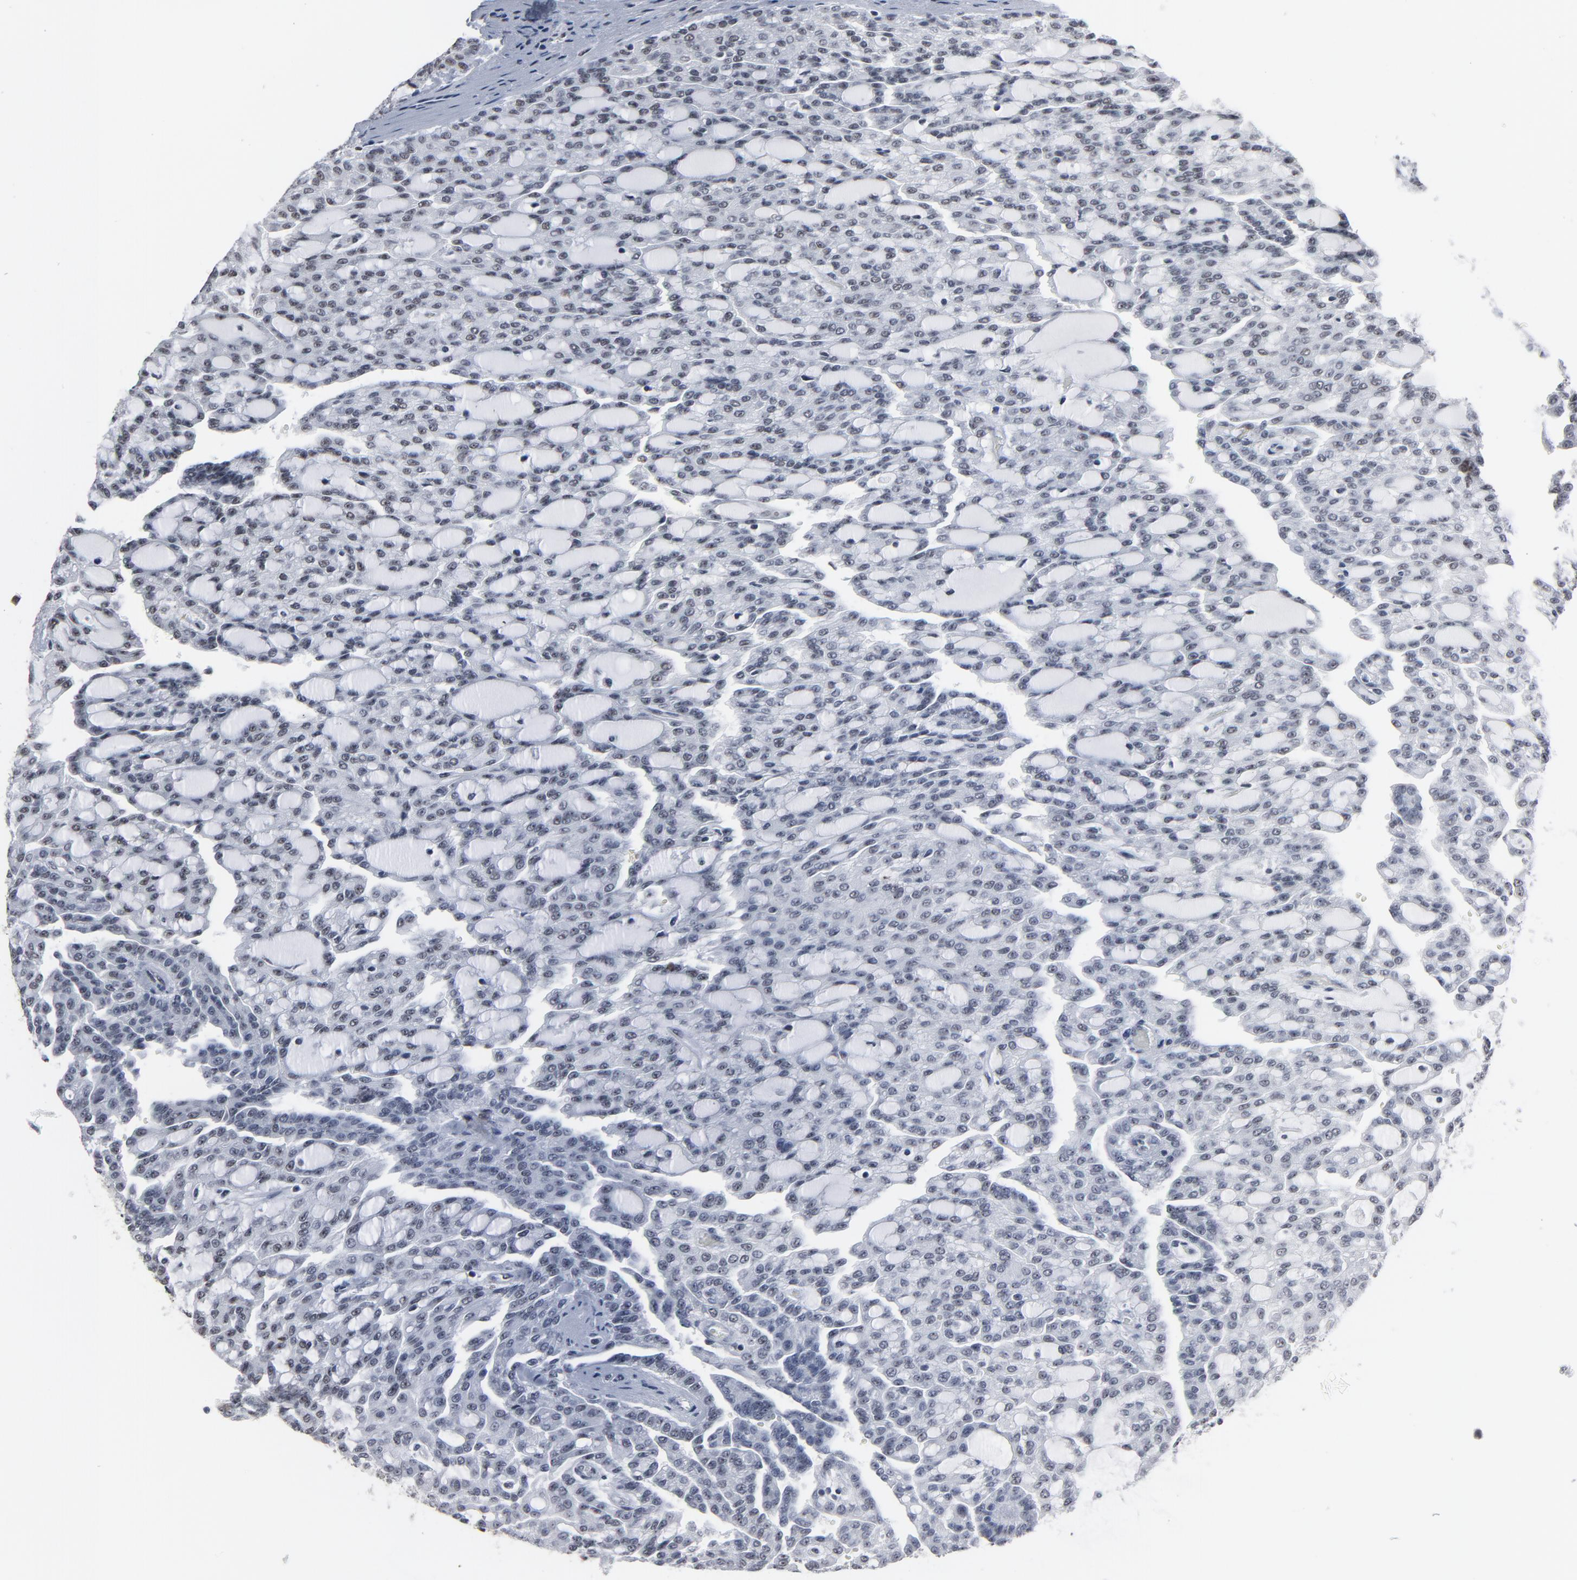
{"staining": {"intensity": "weak", "quantity": "<25%", "location": "nuclear"}, "tissue": "renal cancer", "cell_type": "Tumor cells", "image_type": "cancer", "snomed": [{"axis": "morphology", "description": "Adenocarcinoma, NOS"}, {"axis": "topography", "description": "Kidney"}], "caption": "This image is of renal cancer stained with immunohistochemistry to label a protein in brown with the nuclei are counter-stained blue. There is no expression in tumor cells.", "gene": "MRE11", "patient": {"sex": "male", "age": 63}}